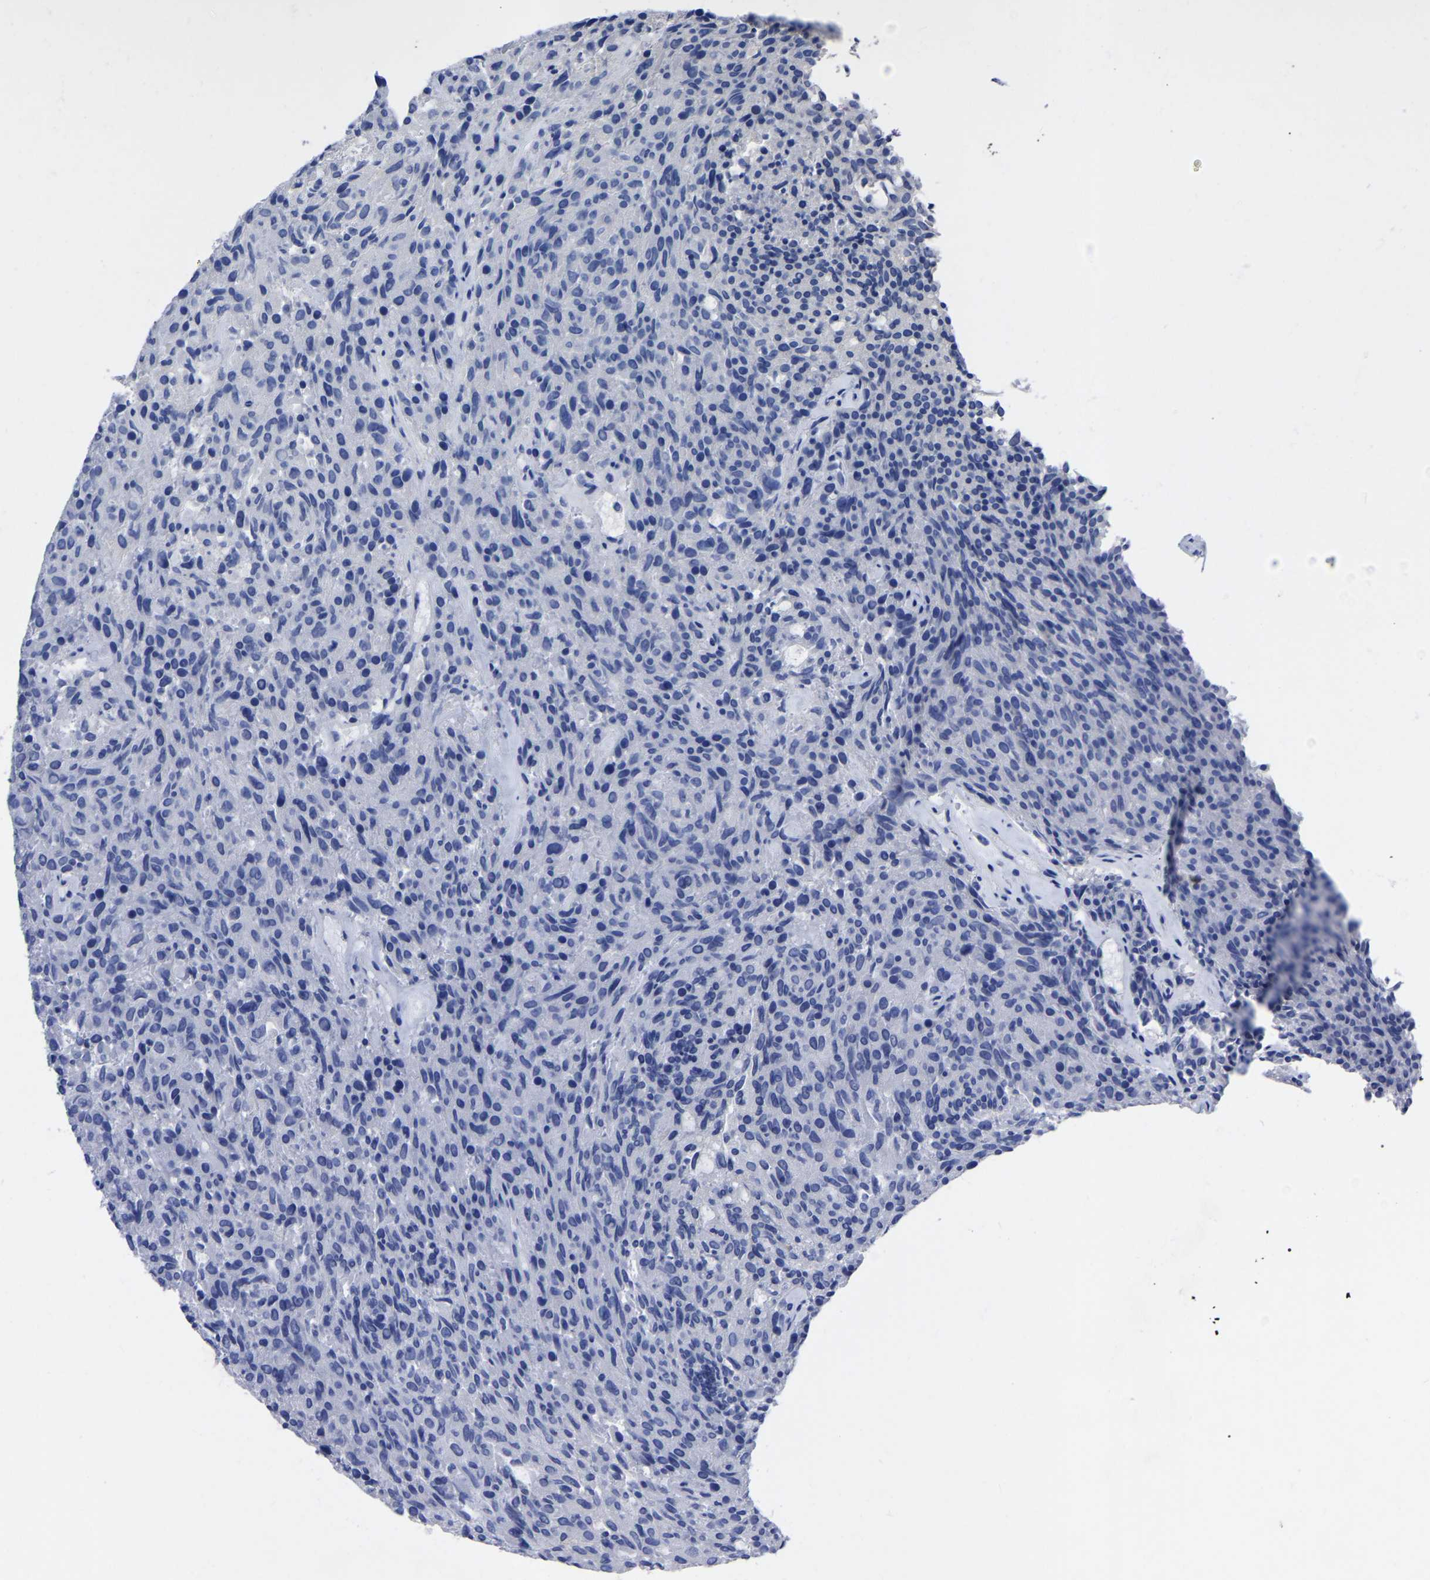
{"staining": {"intensity": "negative", "quantity": "none", "location": "none"}, "tissue": "carcinoid", "cell_type": "Tumor cells", "image_type": "cancer", "snomed": [{"axis": "morphology", "description": "Carcinoid, malignant, NOS"}, {"axis": "topography", "description": "Pancreas"}], "caption": "Immunohistochemical staining of human carcinoid exhibits no significant expression in tumor cells.", "gene": "ANXA13", "patient": {"sex": "female", "age": 54}}